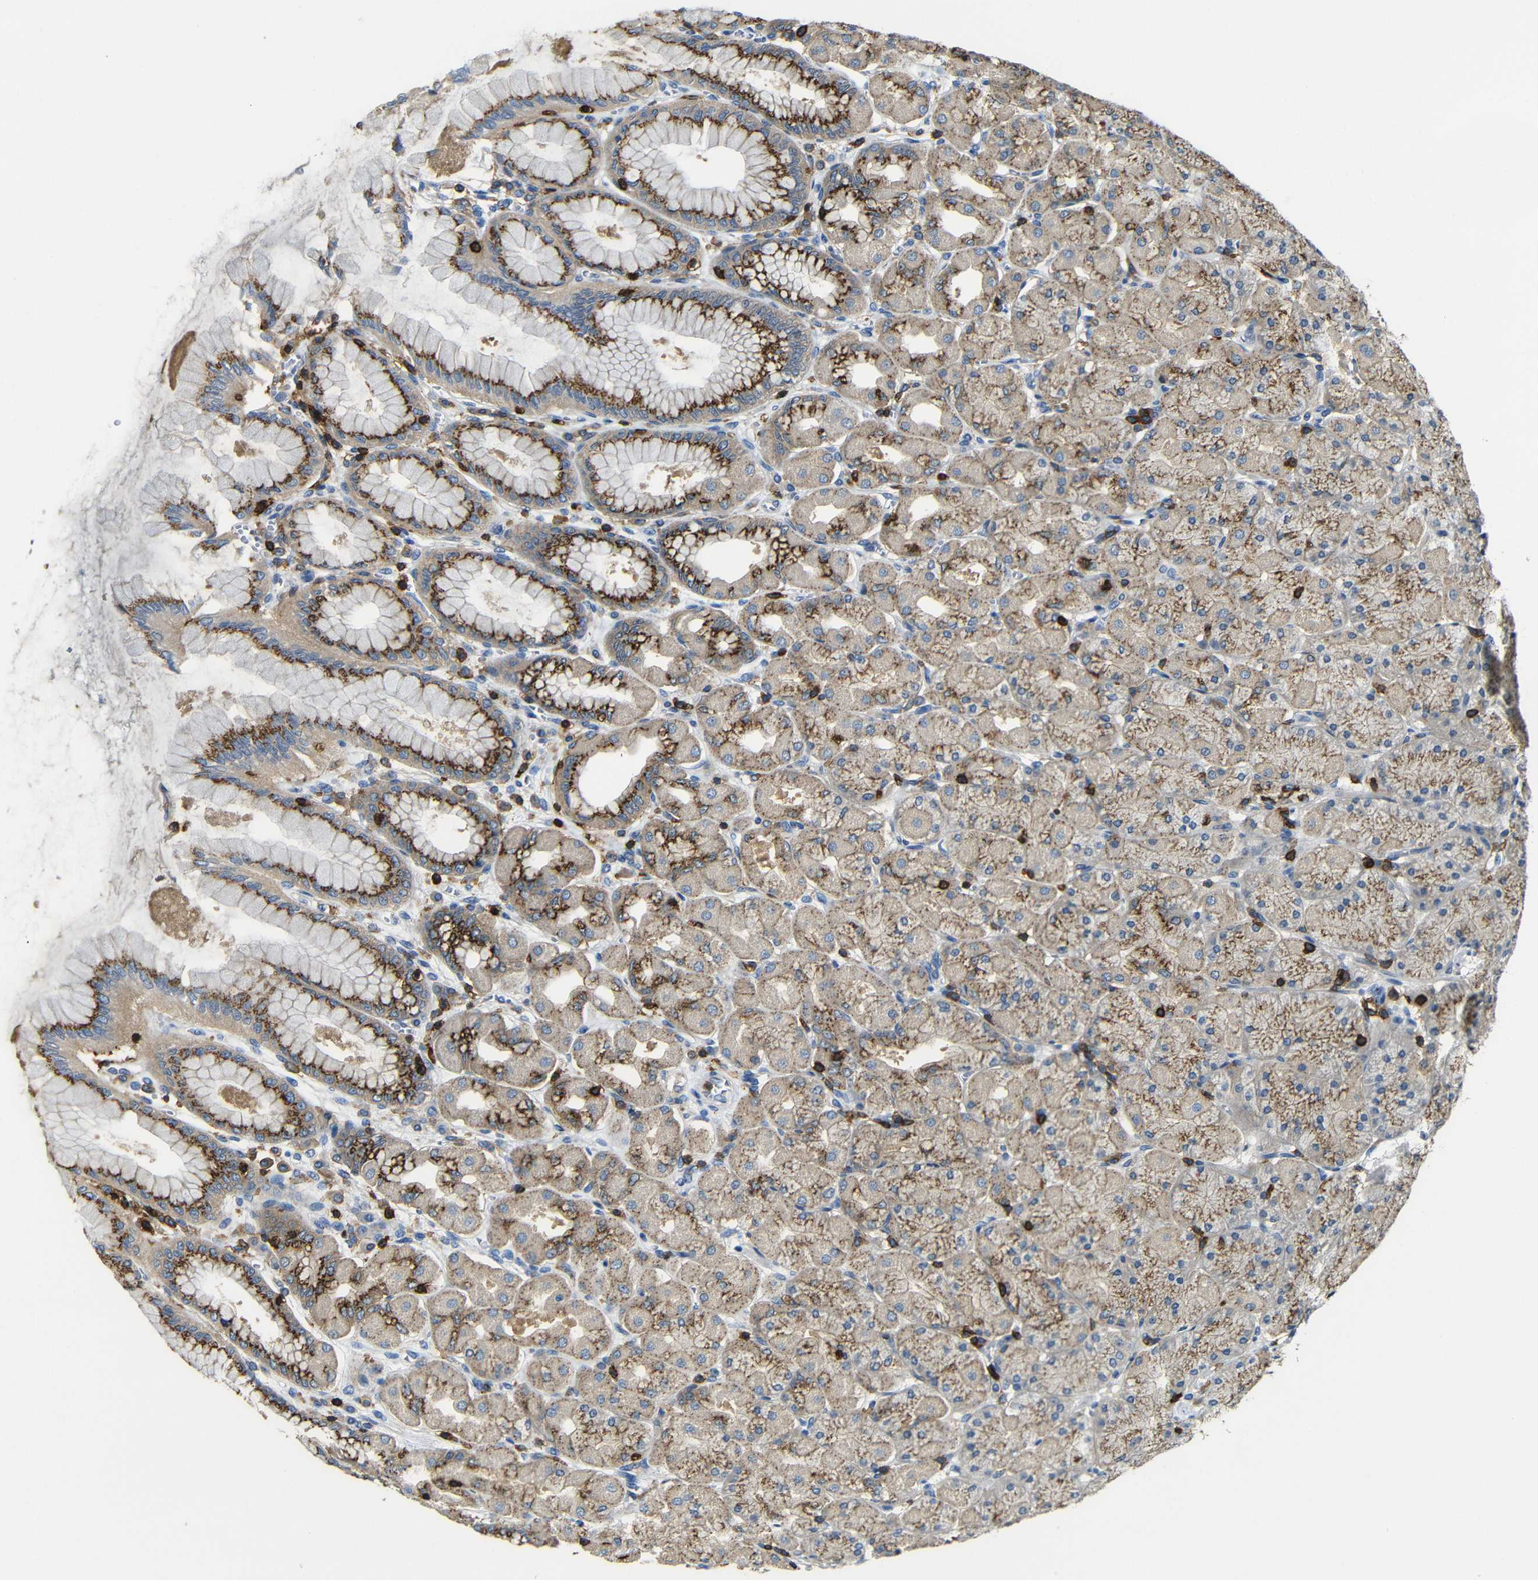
{"staining": {"intensity": "moderate", "quantity": ">75%", "location": "cytoplasmic/membranous"}, "tissue": "stomach", "cell_type": "Glandular cells", "image_type": "normal", "snomed": [{"axis": "morphology", "description": "Normal tissue, NOS"}, {"axis": "topography", "description": "Stomach, upper"}], "caption": "Immunohistochemistry of normal human stomach reveals medium levels of moderate cytoplasmic/membranous positivity in approximately >75% of glandular cells.", "gene": "P2RY12", "patient": {"sex": "female", "age": 56}}